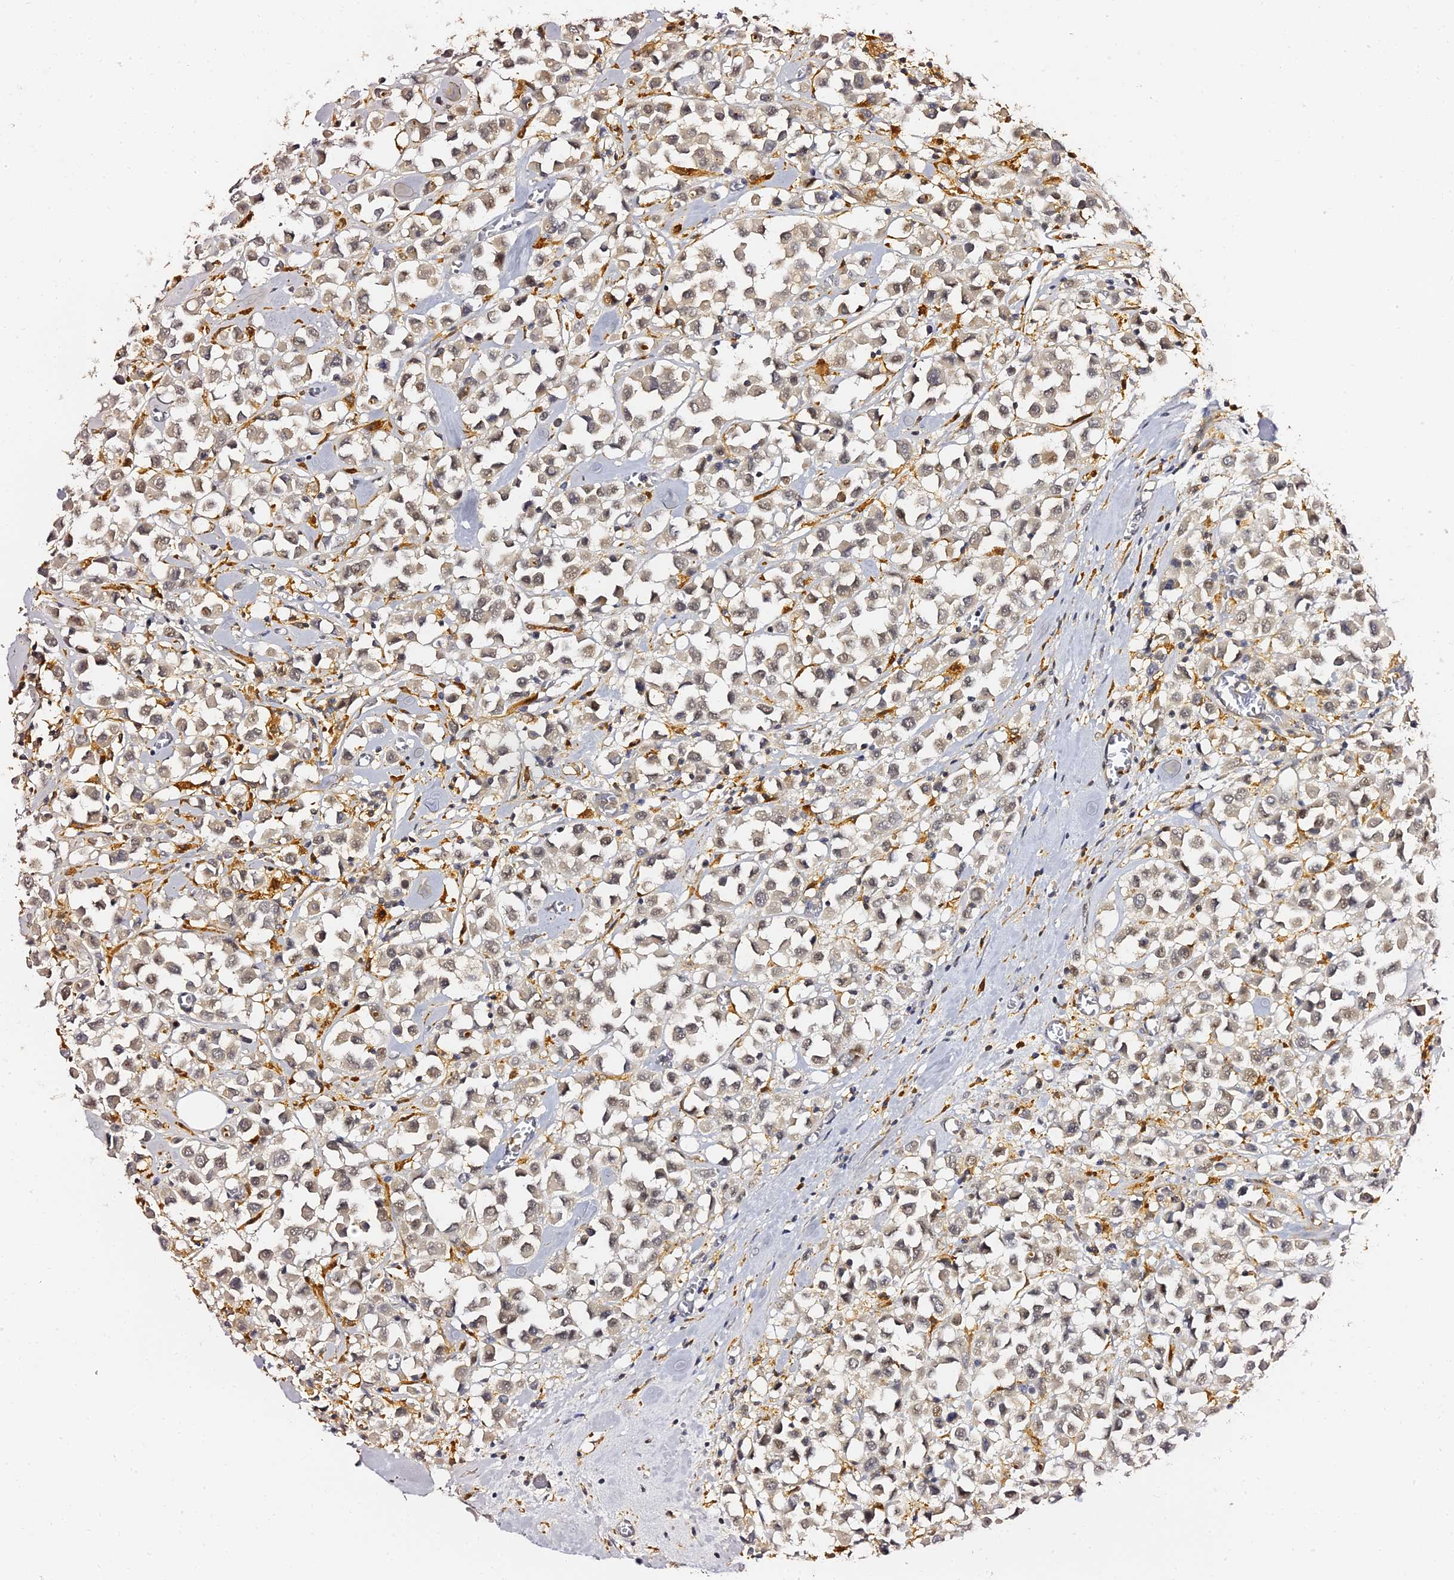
{"staining": {"intensity": "weak", "quantity": ">75%", "location": "nuclear"}, "tissue": "breast cancer", "cell_type": "Tumor cells", "image_type": "cancer", "snomed": [{"axis": "morphology", "description": "Duct carcinoma"}, {"axis": "topography", "description": "Breast"}], "caption": "Breast infiltrating ductal carcinoma was stained to show a protein in brown. There is low levels of weak nuclear positivity in about >75% of tumor cells.", "gene": "IL4I1", "patient": {"sex": "female", "age": 61}}